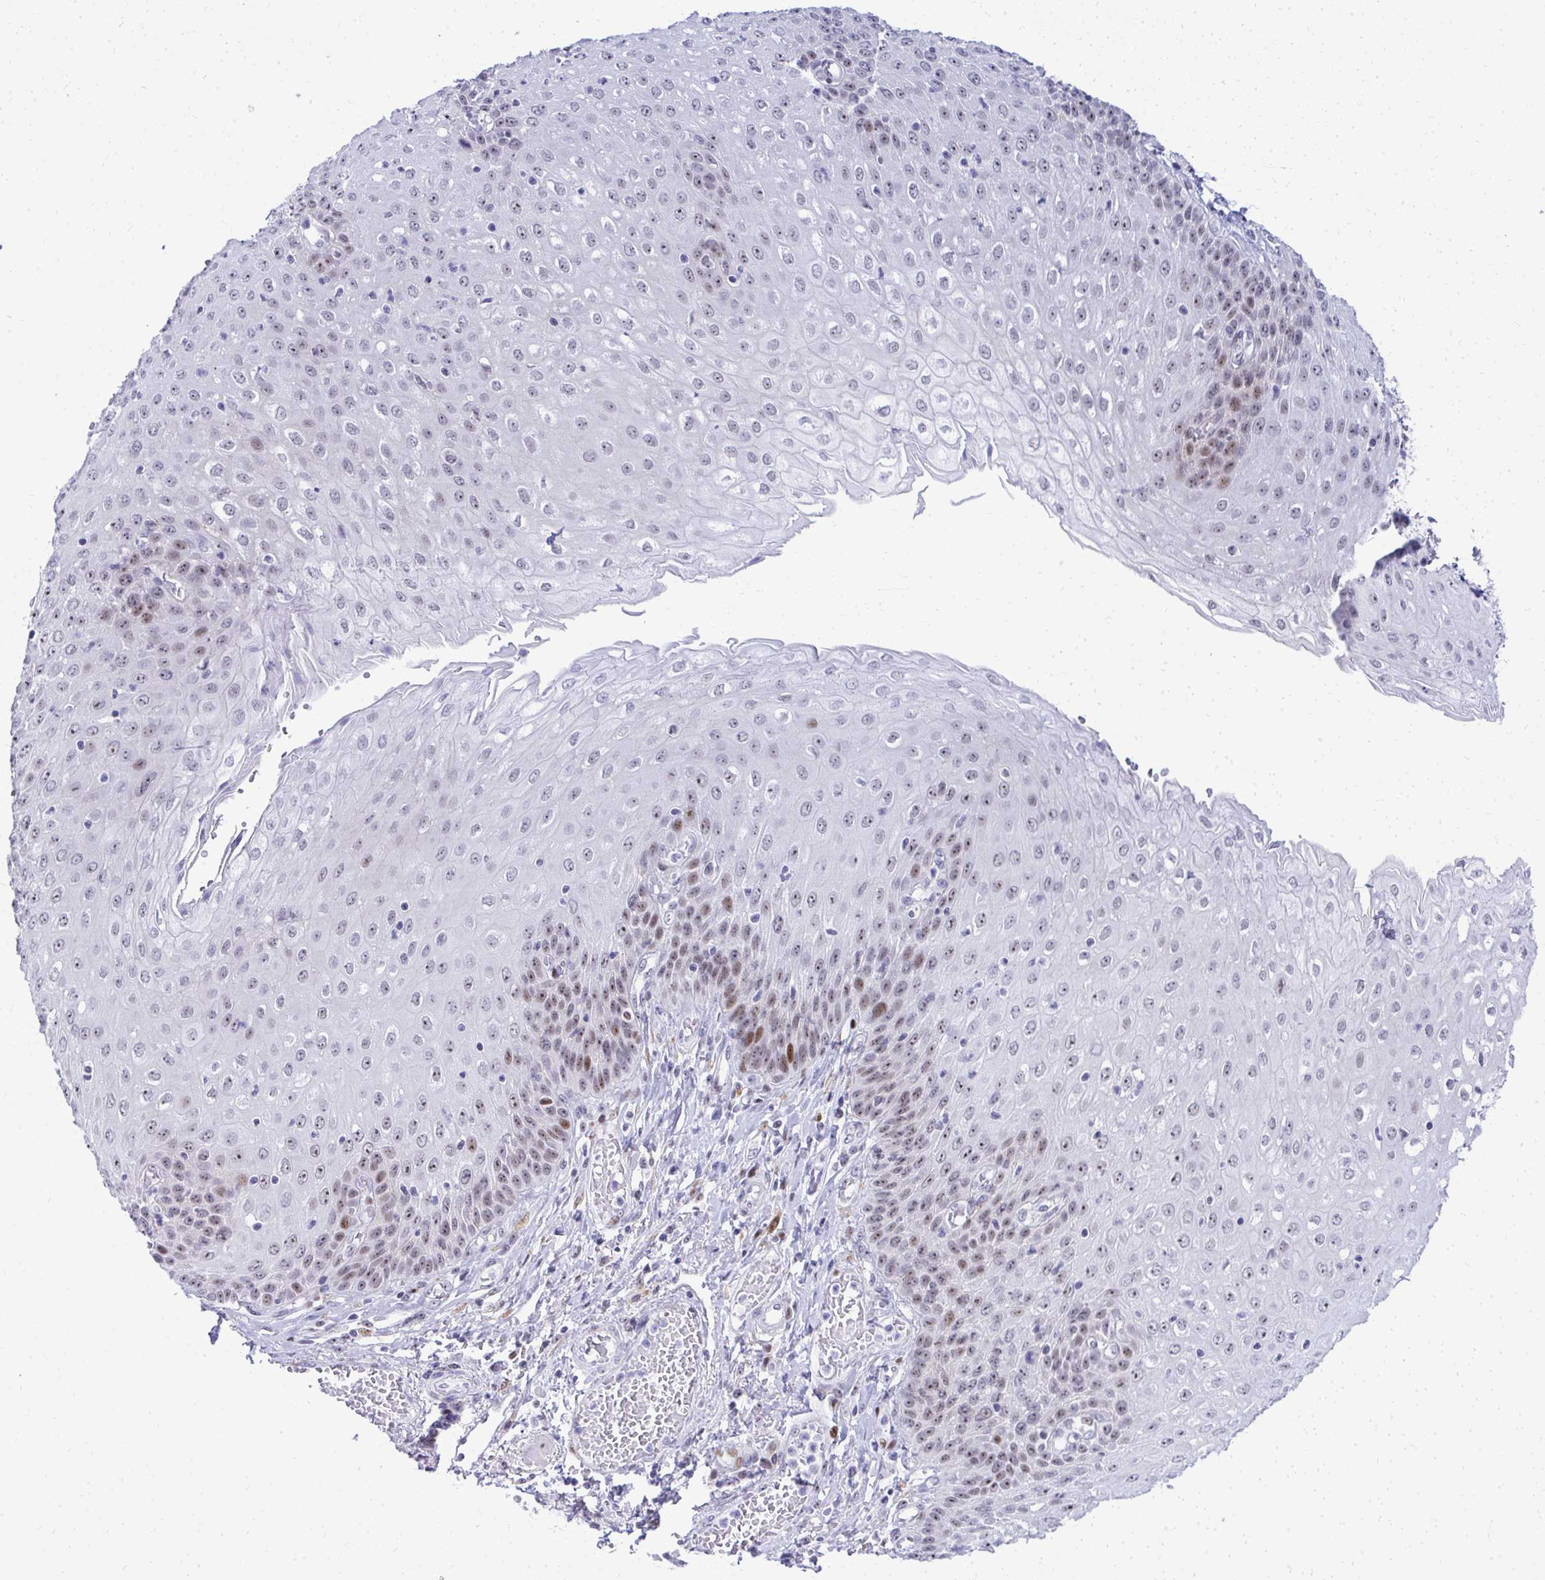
{"staining": {"intensity": "moderate", "quantity": ">75%", "location": "nuclear"}, "tissue": "esophagus", "cell_type": "Squamous epithelial cells", "image_type": "normal", "snomed": [{"axis": "morphology", "description": "Normal tissue, NOS"}, {"axis": "morphology", "description": "Adenocarcinoma, NOS"}, {"axis": "topography", "description": "Esophagus"}], "caption": "Immunohistochemical staining of normal esophagus demonstrates moderate nuclear protein expression in about >75% of squamous epithelial cells. (IHC, brightfield microscopy, high magnification).", "gene": "GLDN", "patient": {"sex": "male", "age": 81}}